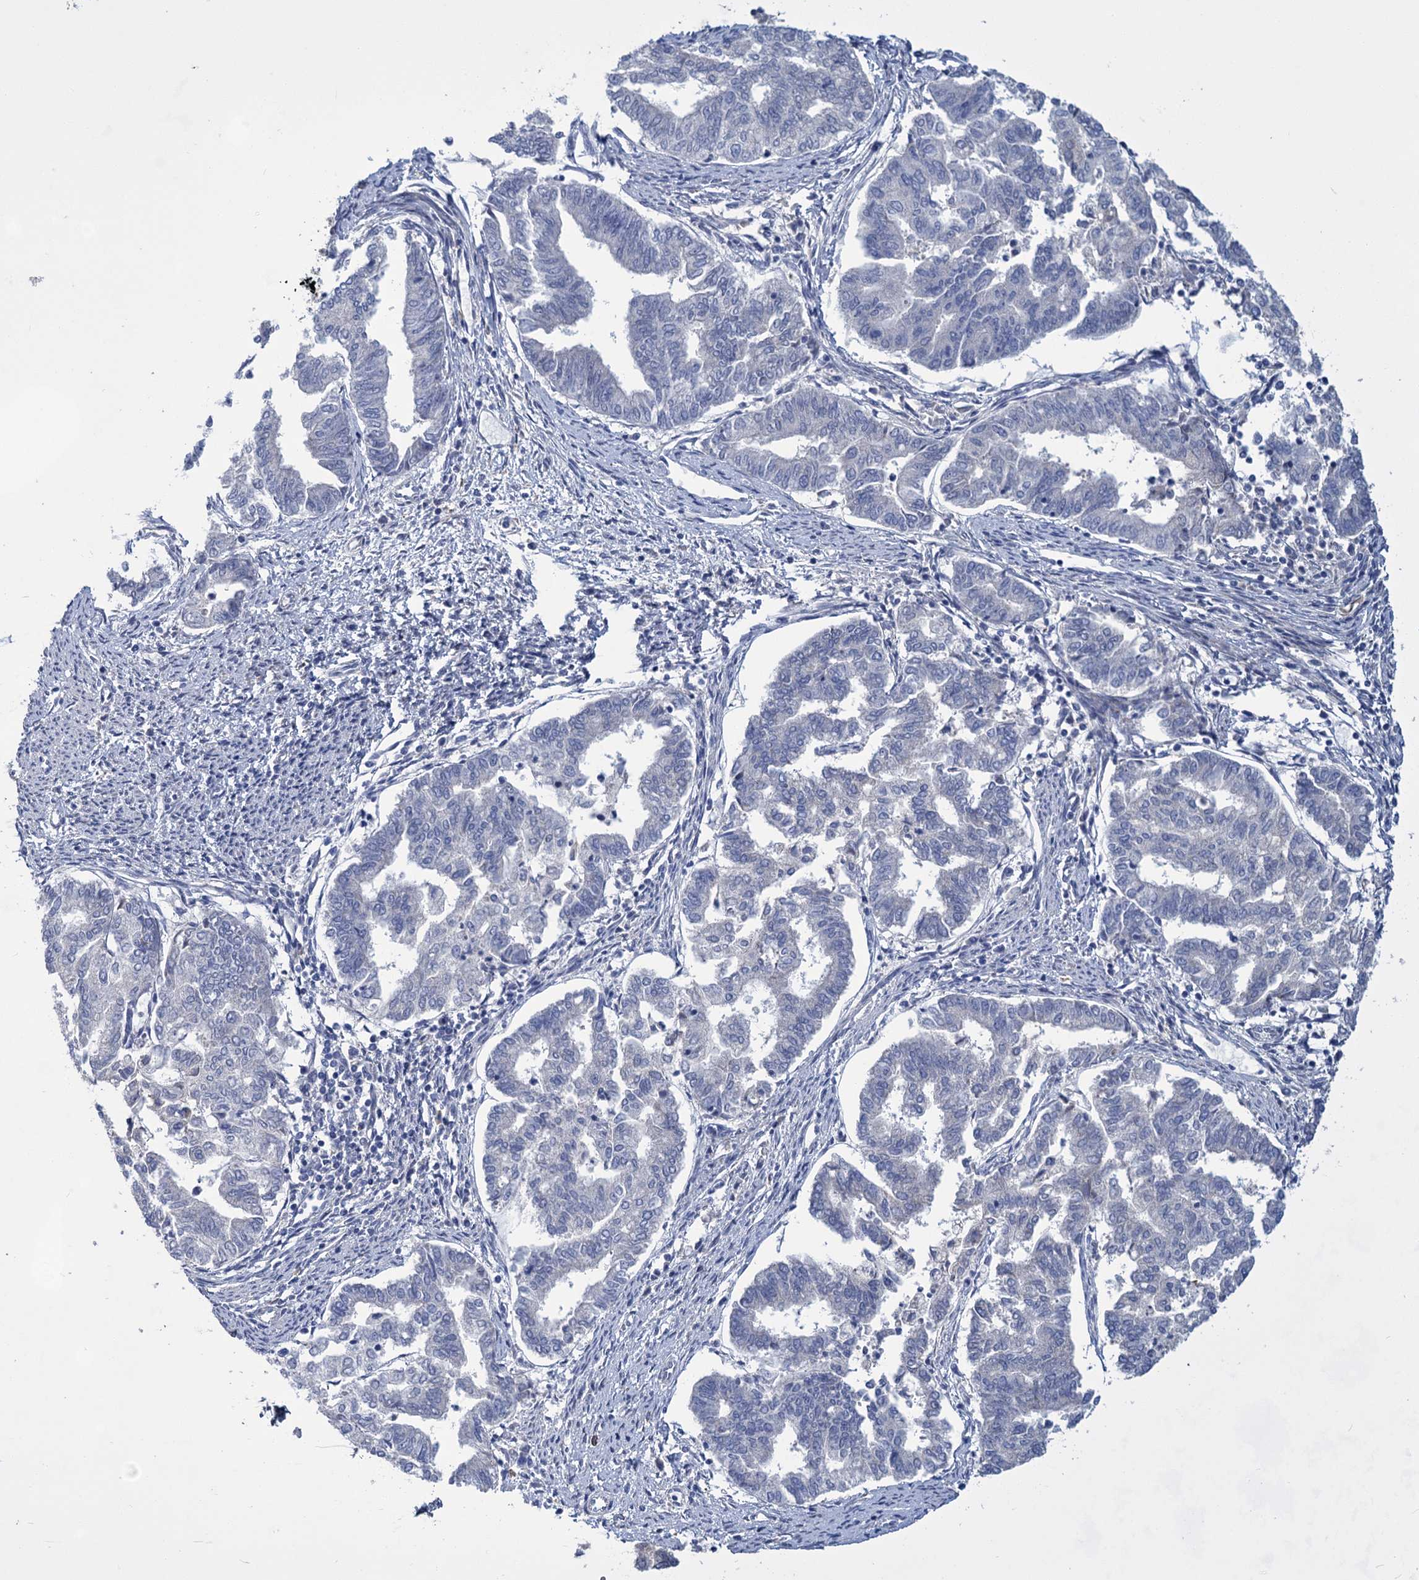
{"staining": {"intensity": "negative", "quantity": "none", "location": "none"}, "tissue": "endometrial cancer", "cell_type": "Tumor cells", "image_type": "cancer", "snomed": [{"axis": "morphology", "description": "Adenocarcinoma, NOS"}, {"axis": "topography", "description": "Endometrium"}], "caption": "An immunohistochemistry (IHC) micrograph of adenocarcinoma (endometrial) is shown. There is no staining in tumor cells of adenocarcinoma (endometrial).", "gene": "TTC17", "patient": {"sex": "female", "age": 79}}